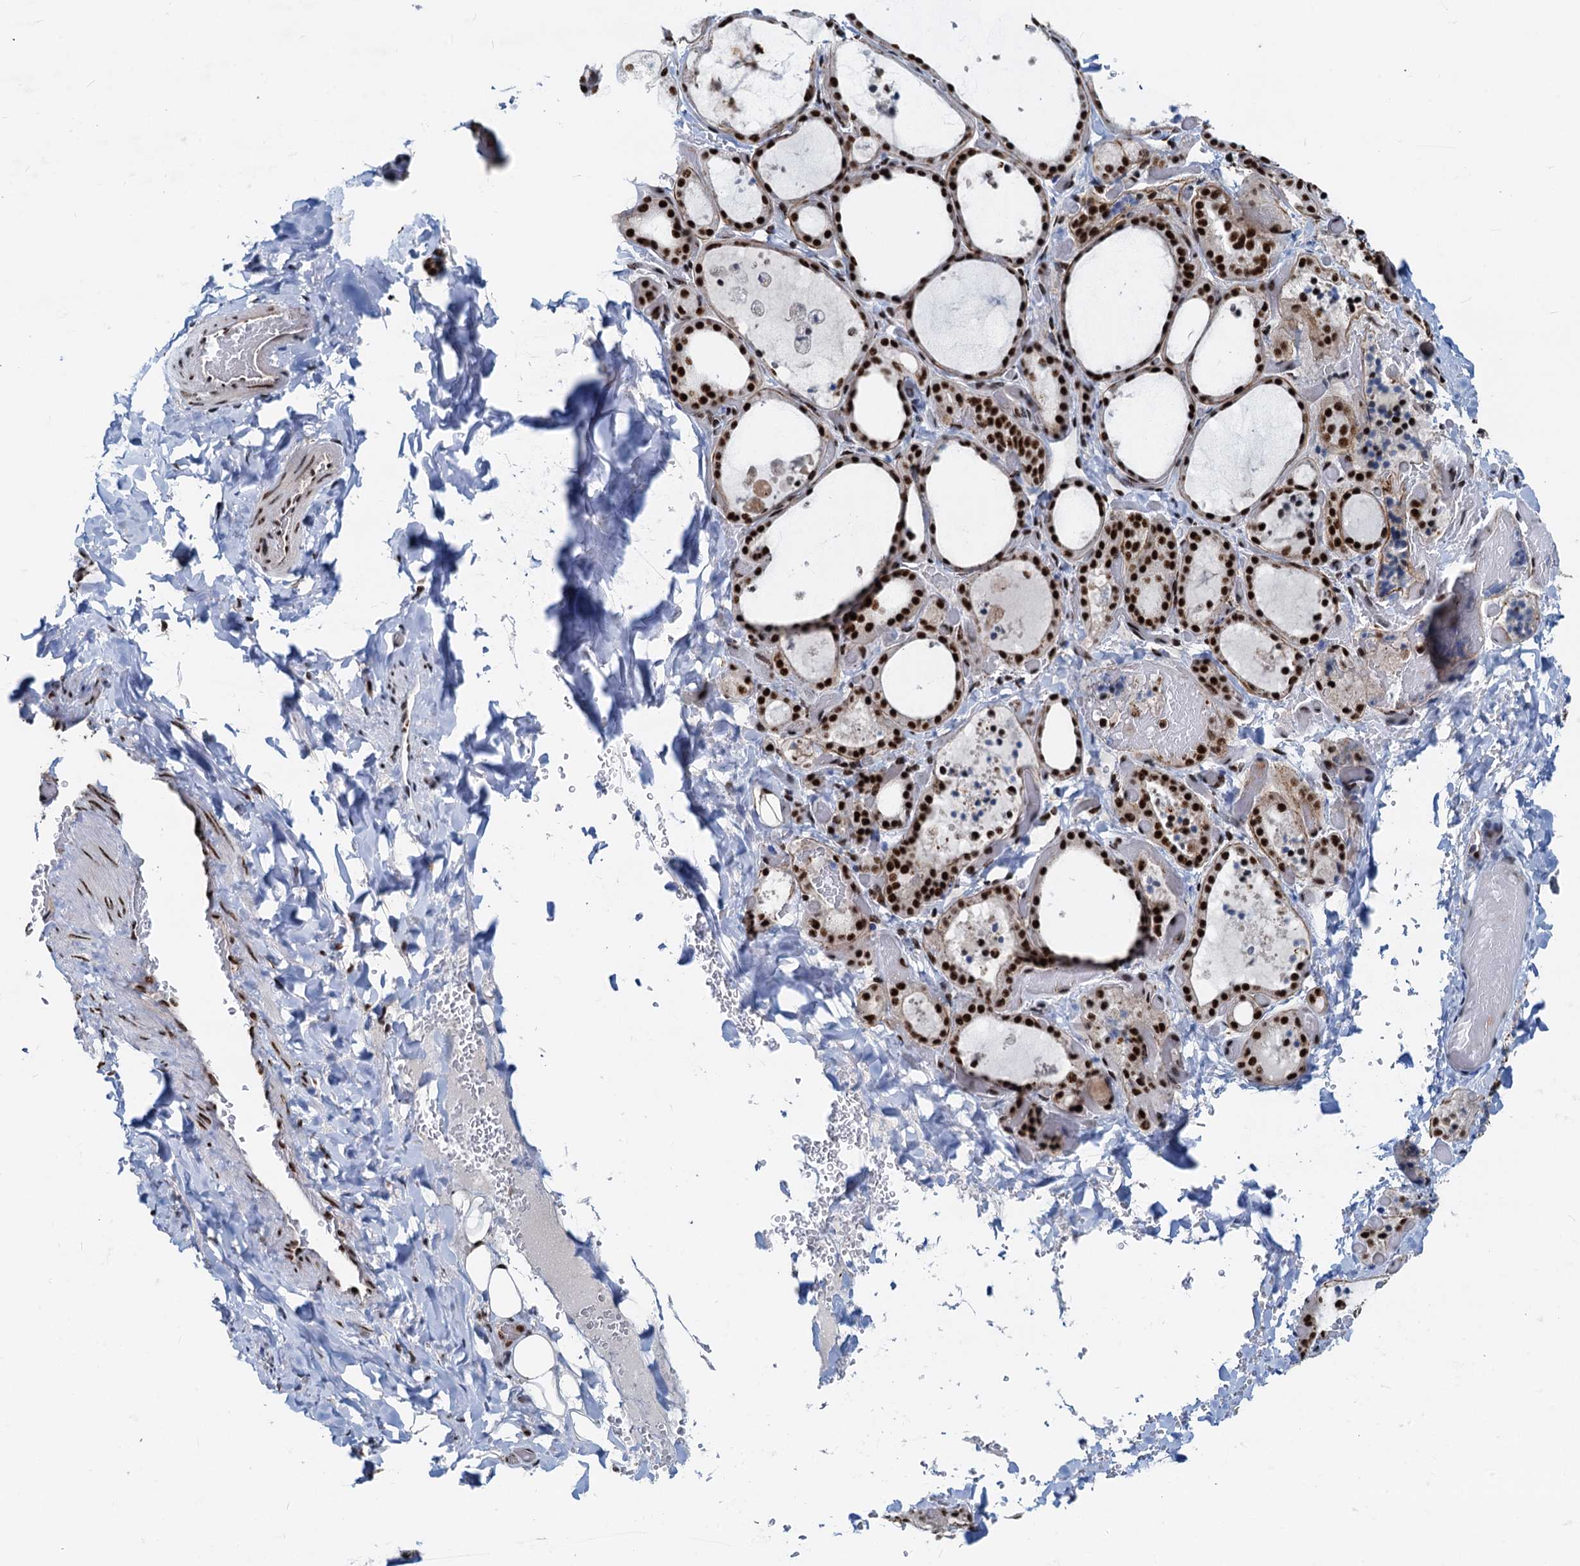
{"staining": {"intensity": "strong", "quantity": ">75%", "location": "nuclear"}, "tissue": "thyroid gland", "cell_type": "Glandular cells", "image_type": "normal", "snomed": [{"axis": "morphology", "description": "Normal tissue, NOS"}, {"axis": "topography", "description": "Thyroid gland"}], "caption": "Benign thyroid gland reveals strong nuclear staining in approximately >75% of glandular cells.", "gene": "RBM26", "patient": {"sex": "female", "age": 44}}